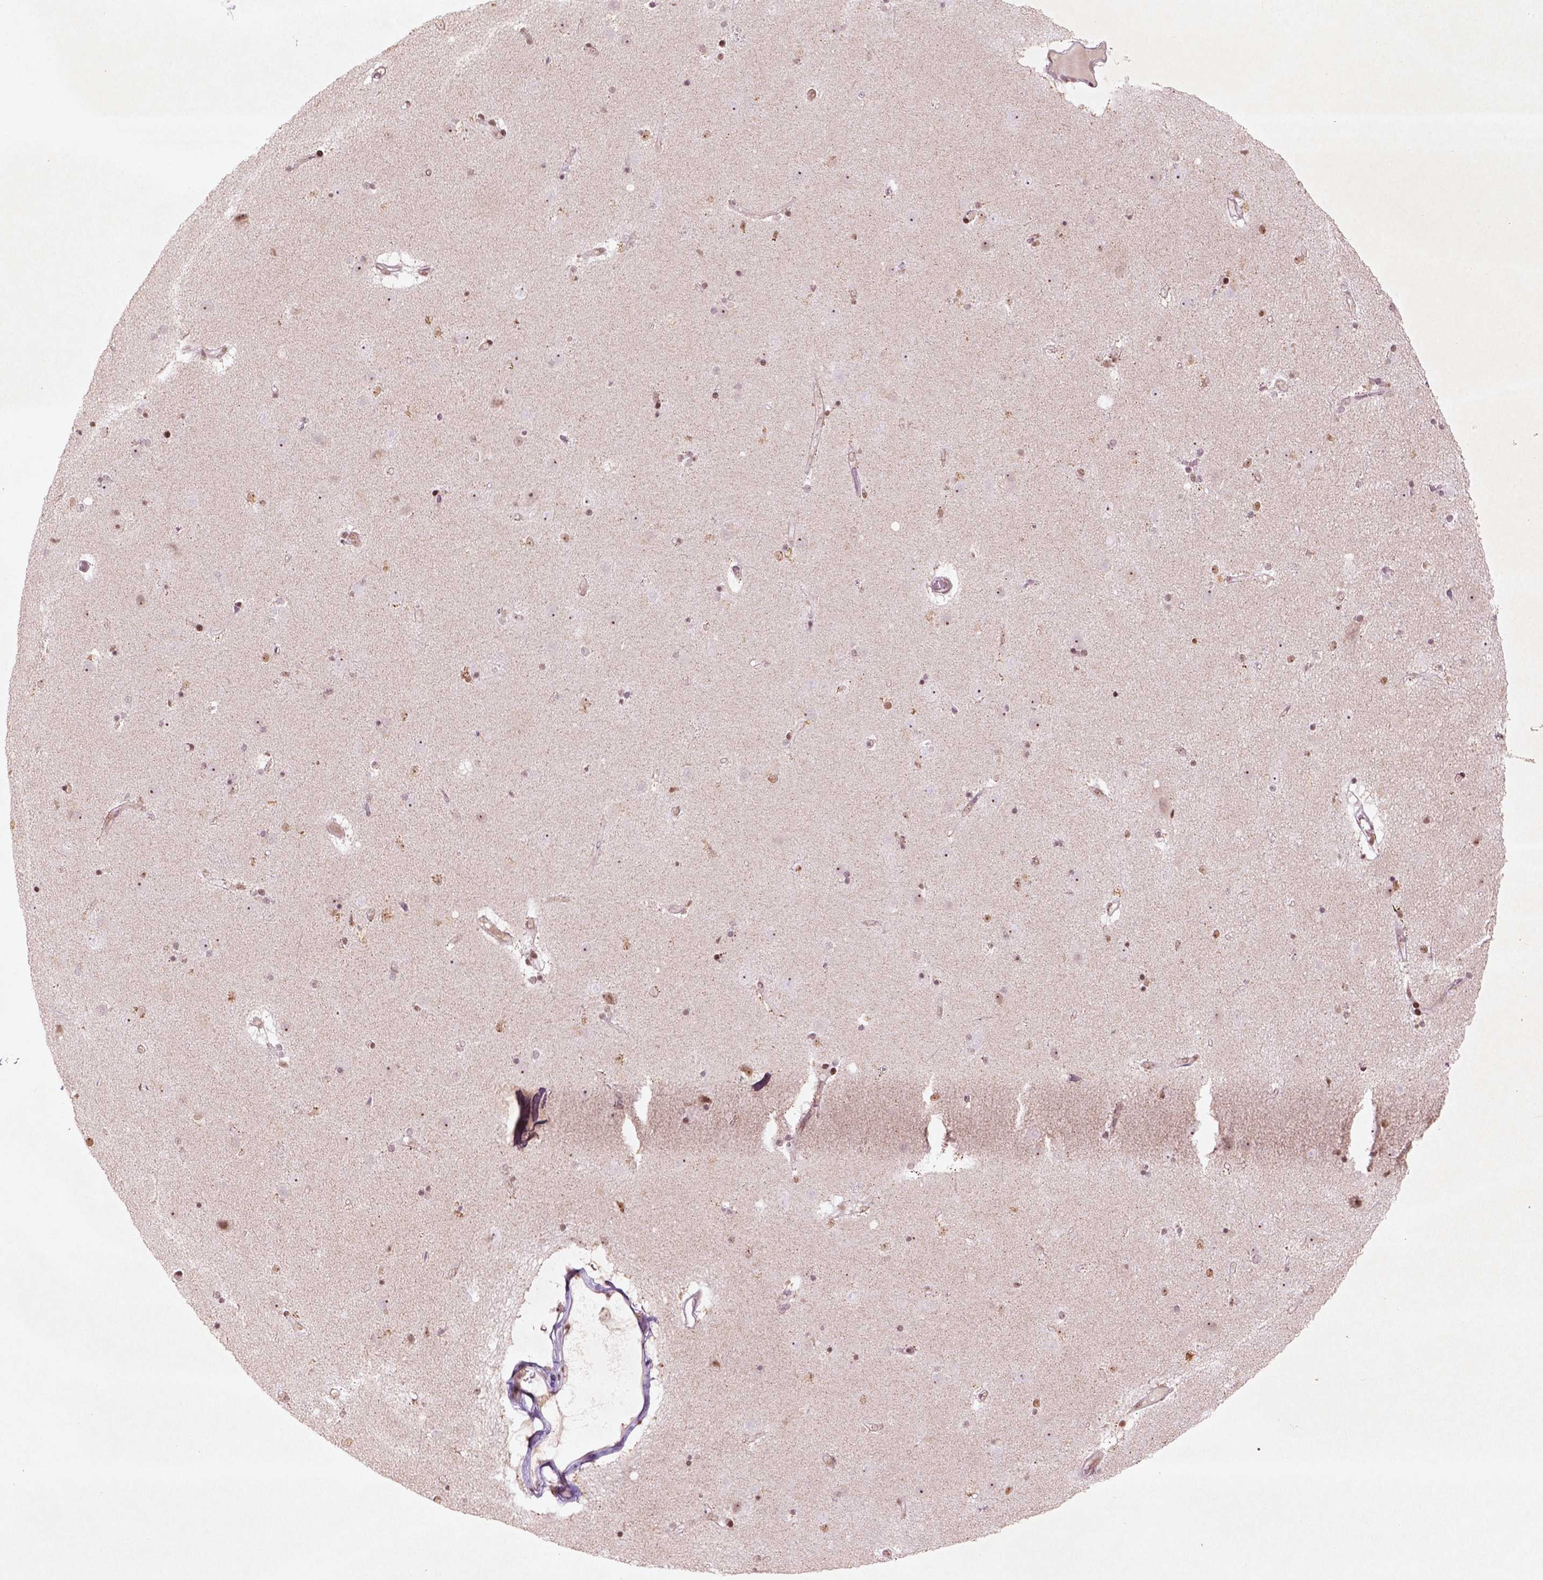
{"staining": {"intensity": "moderate", "quantity": "25%-75%", "location": "nuclear"}, "tissue": "caudate", "cell_type": "Glial cells", "image_type": "normal", "snomed": [{"axis": "morphology", "description": "Normal tissue, NOS"}, {"axis": "topography", "description": "Lateral ventricle wall"}], "caption": "Glial cells demonstrate medium levels of moderate nuclear expression in about 25%-75% of cells in normal human caudate.", "gene": "HMG20B", "patient": {"sex": "female", "age": 71}}